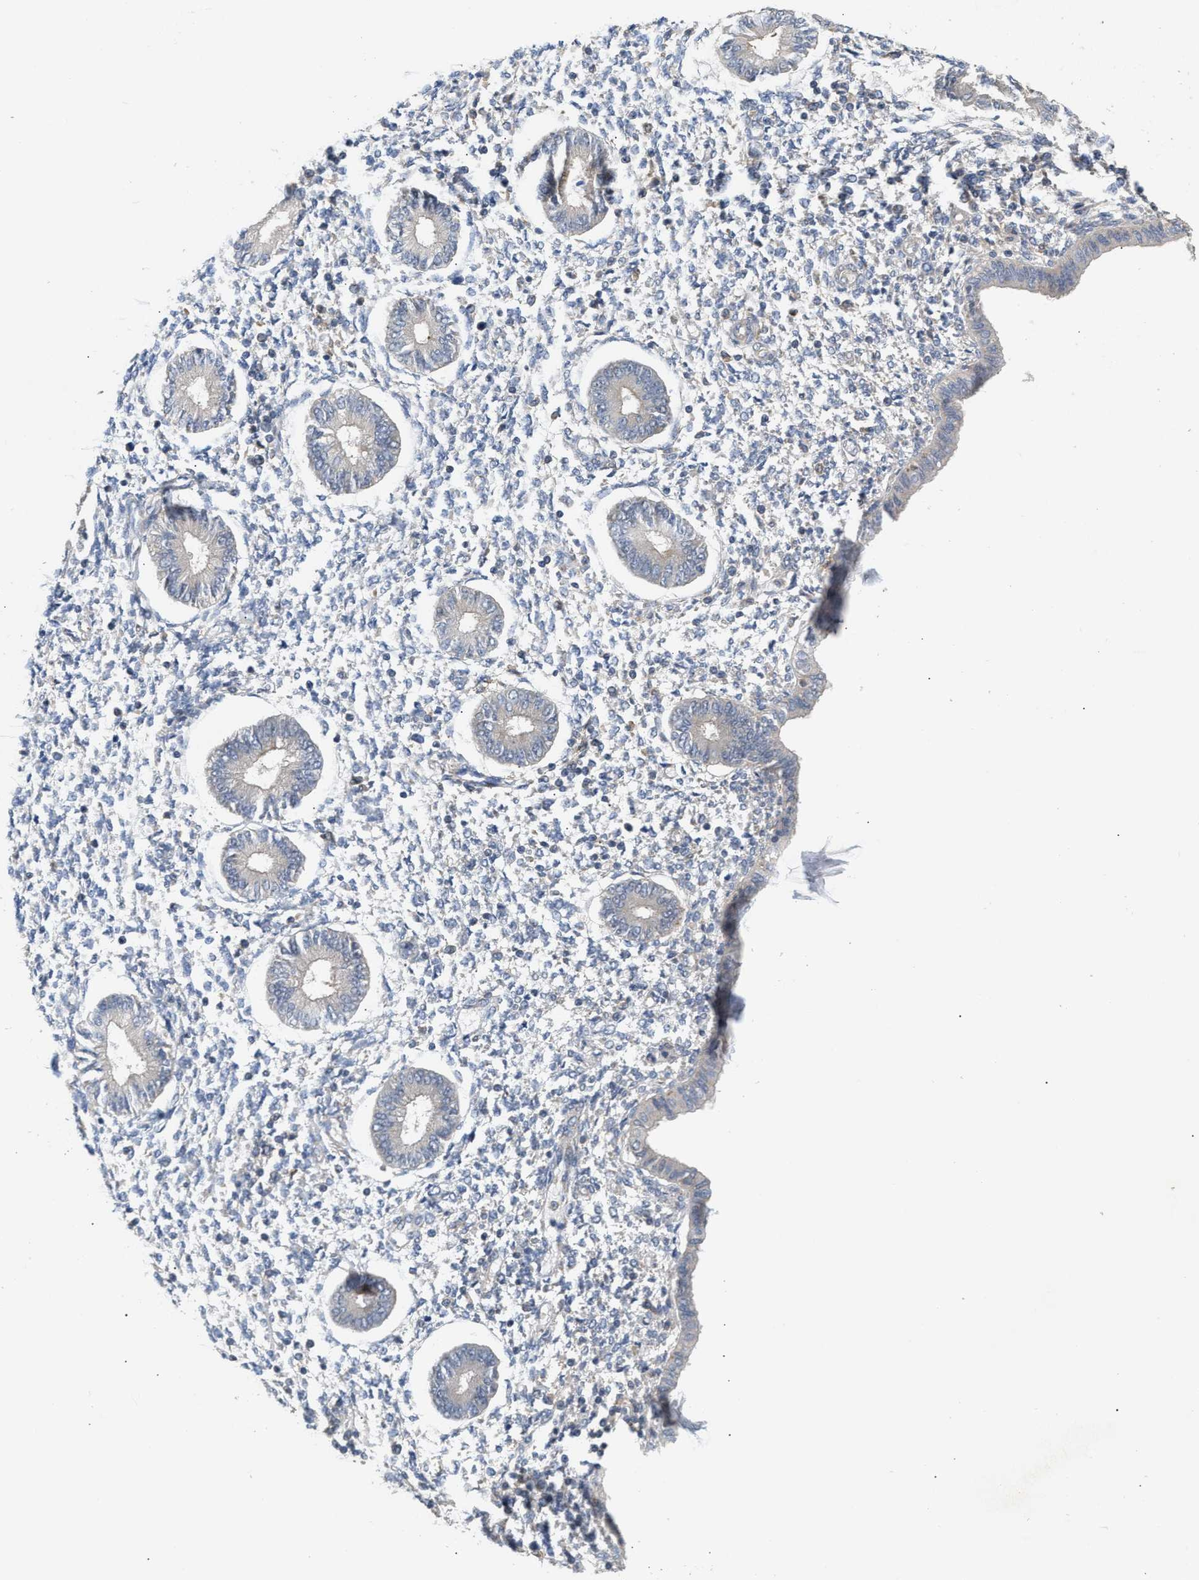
{"staining": {"intensity": "negative", "quantity": "none", "location": "none"}, "tissue": "endometrium", "cell_type": "Cells in endometrial stroma", "image_type": "normal", "snomed": [{"axis": "morphology", "description": "Normal tissue, NOS"}, {"axis": "topography", "description": "Endometrium"}], "caption": "An image of human endometrium is negative for staining in cells in endometrial stroma. The staining was performed using DAB to visualize the protein expression in brown, while the nuclei were stained in blue with hematoxylin (Magnification: 20x).", "gene": "DBNL", "patient": {"sex": "female", "age": 50}}